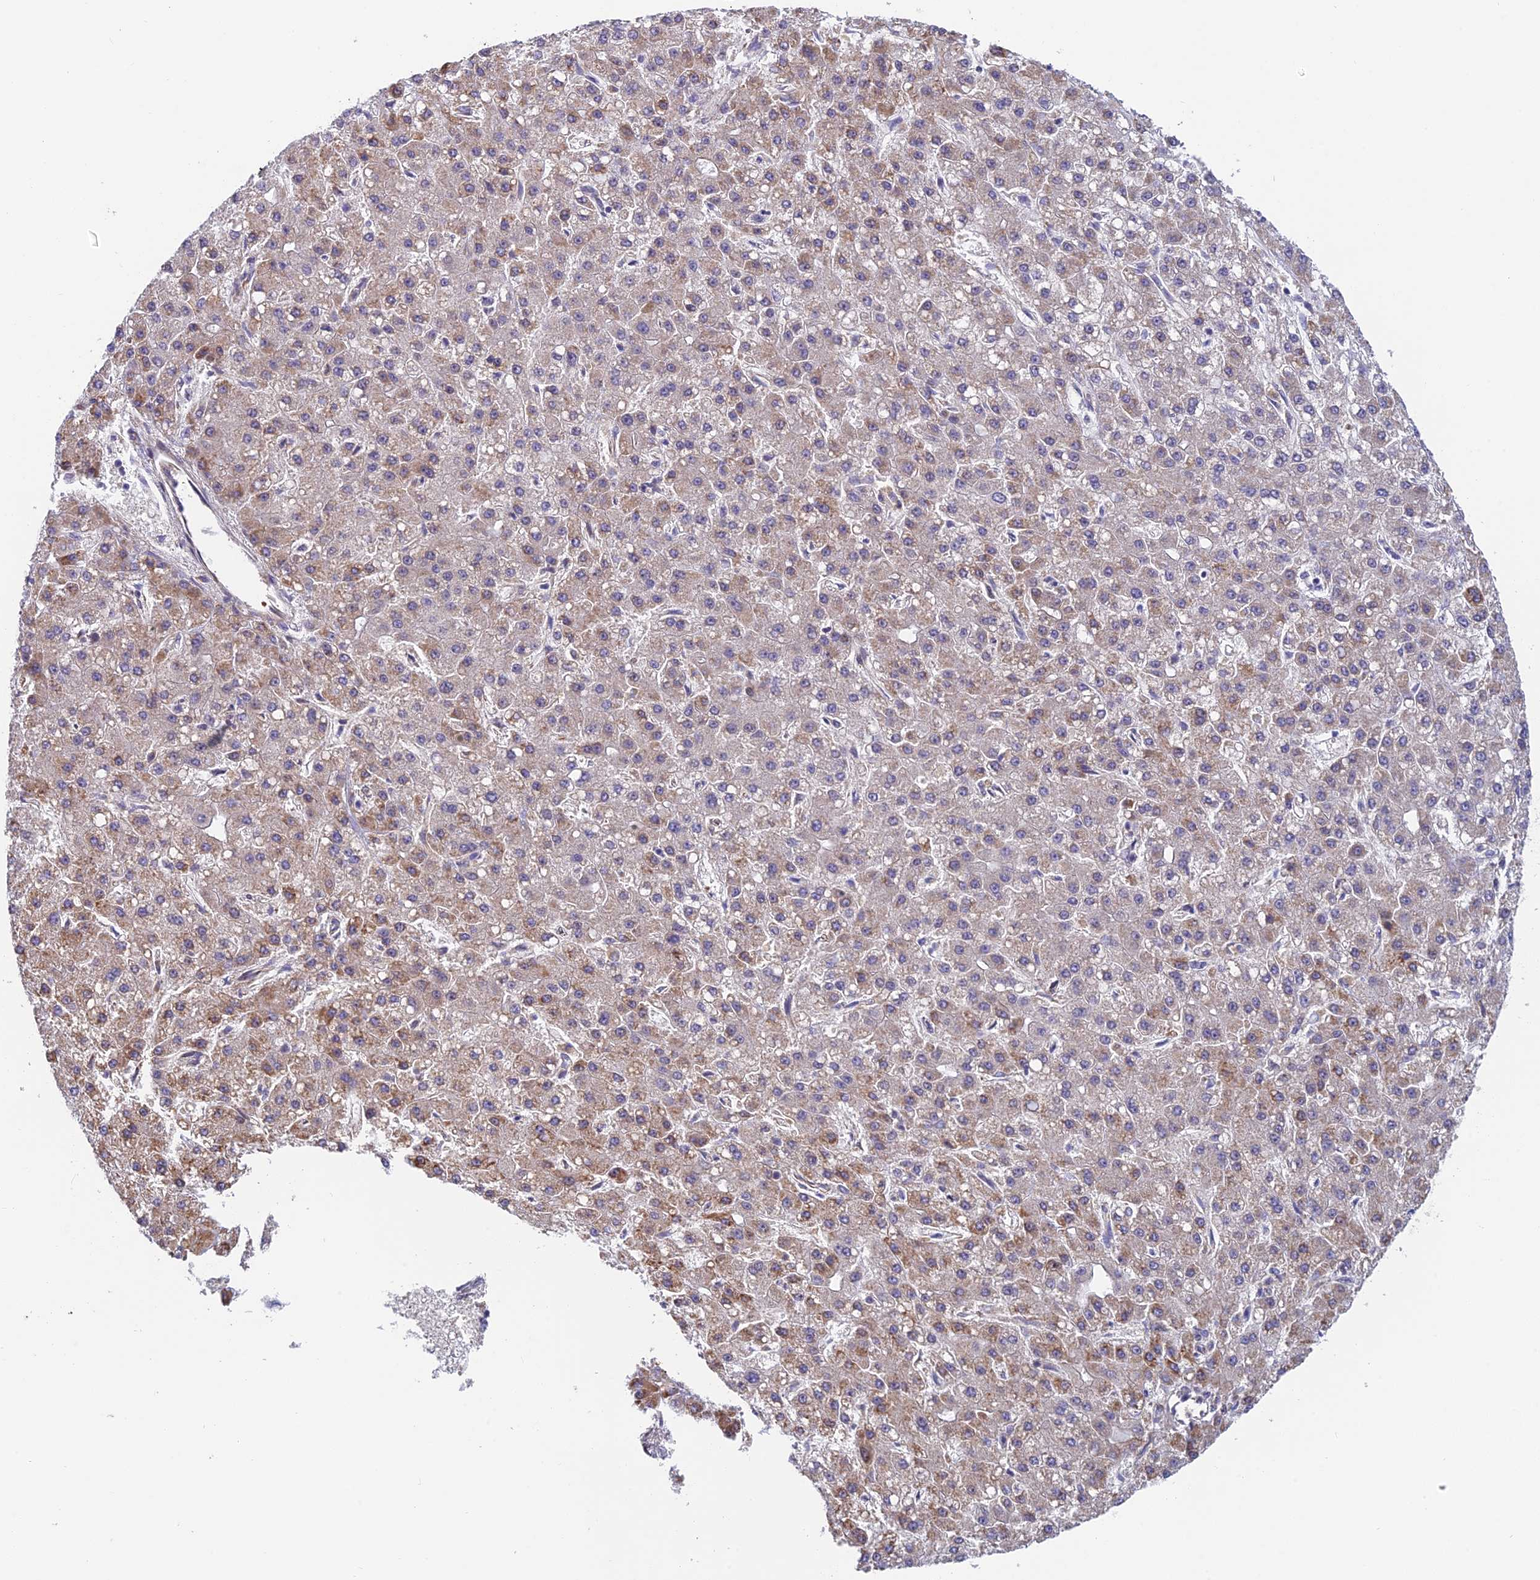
{"staining": {"intensity": "weak", "quantity": "25%-75%", "location": "cytoplasmic/membranous"}, "tissue": "liver cancer", "cell_type": "Tumor cells", "image_type": "cancer", "snomed": [{"axis": "morphology", "description": "Carcinoma, Hepatocellular, NOS"}, {"axis": "topography", "description": "Liver"}], "caption": "The image shows a brown stain indicating the presence of a protein in the cytoplasmic/membranous of tumor cells in liver hepatocellular carcinoma.", "gene": "IPO5", "patient": {"sex": "male", "age": 67}}